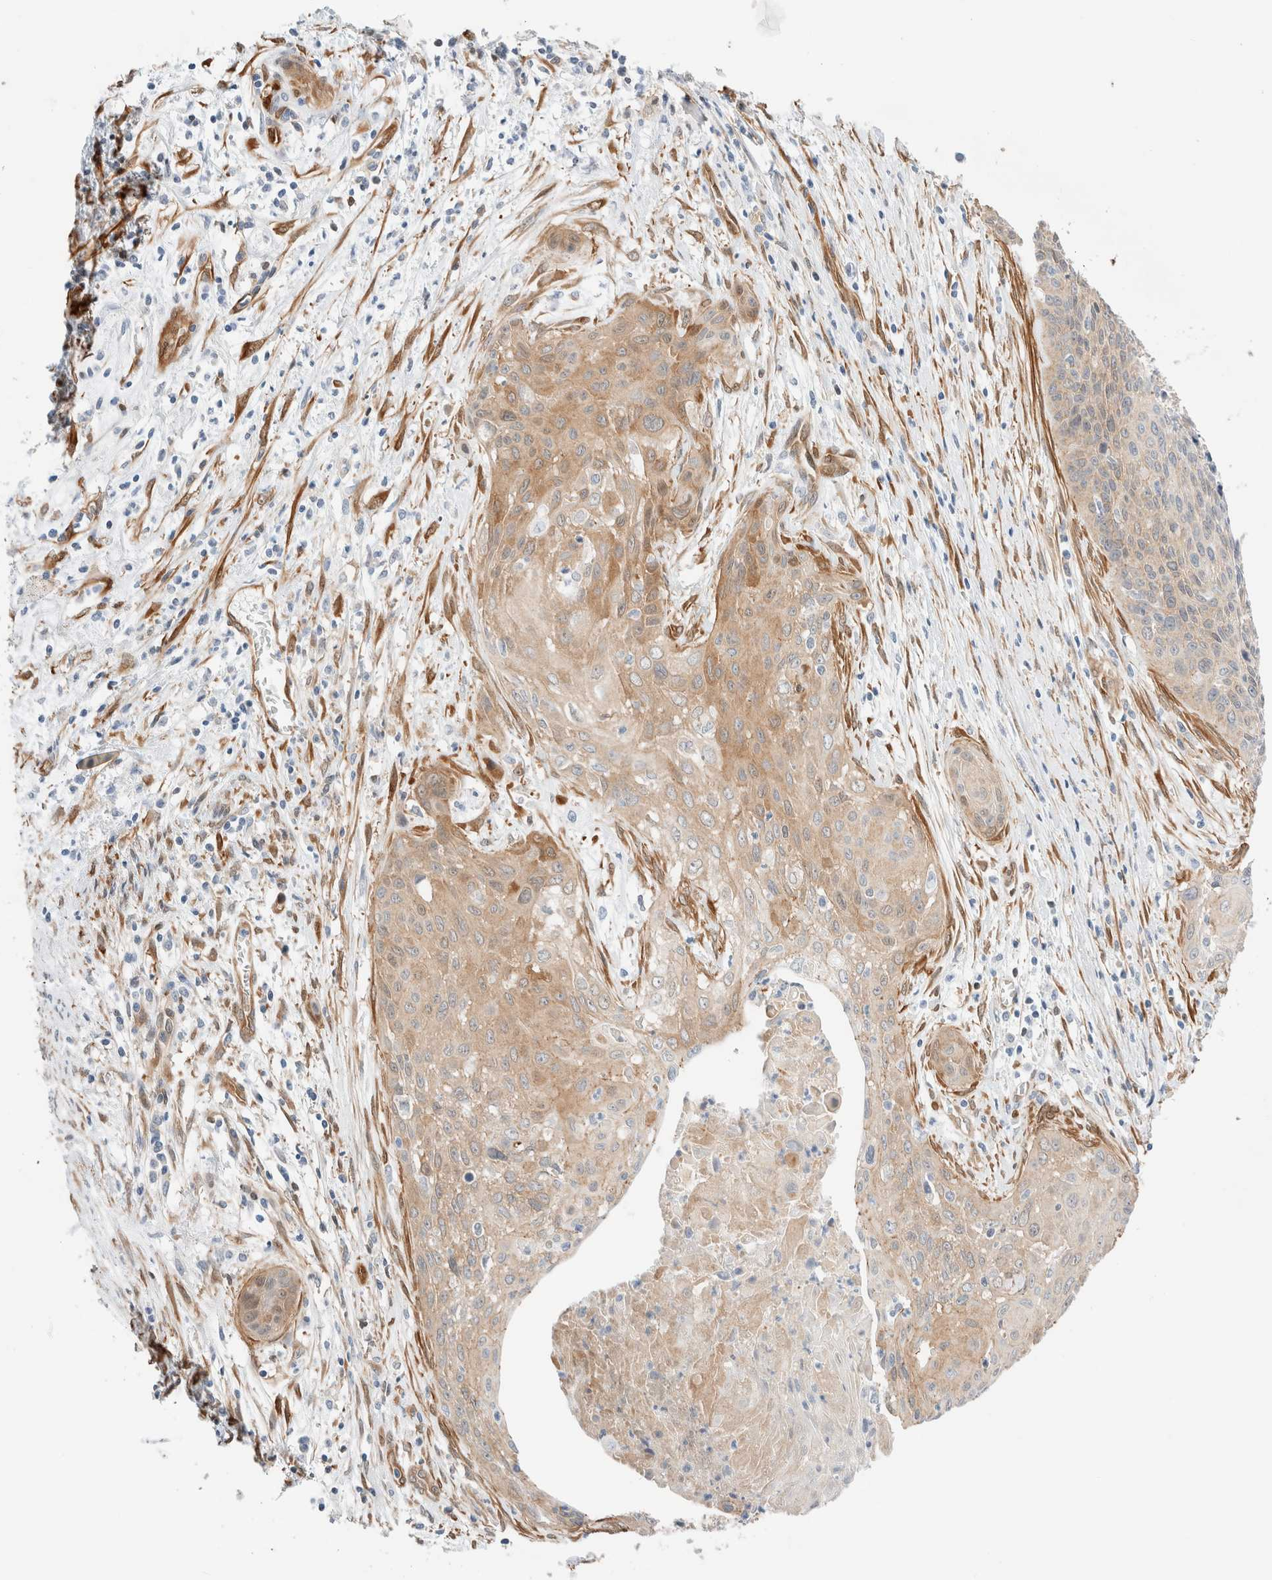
{"staining": {"intensity": "moderate", "quantity": "25%-75%", "location": "cytoplasmic/membranous"}, "tissue": "cervical cancer", "cell_type": "Tumor cells", "image_type": "cancer", "snomed": [{"axis": "morphology", "description": "Squamous cell carcinoma, NOS"}, {"axis": "topography", "description": "Cervix"}], "caption": "Cervical cancer (squamous cell carcinoma) stained with DAB immunohistochemistry reveals medium levels of moderate cytoplasmic/membranous expression in about 25%-75% of tumor cells.", "gene": "LMCD1", "patient": {"sex": "female", "age": 55}}